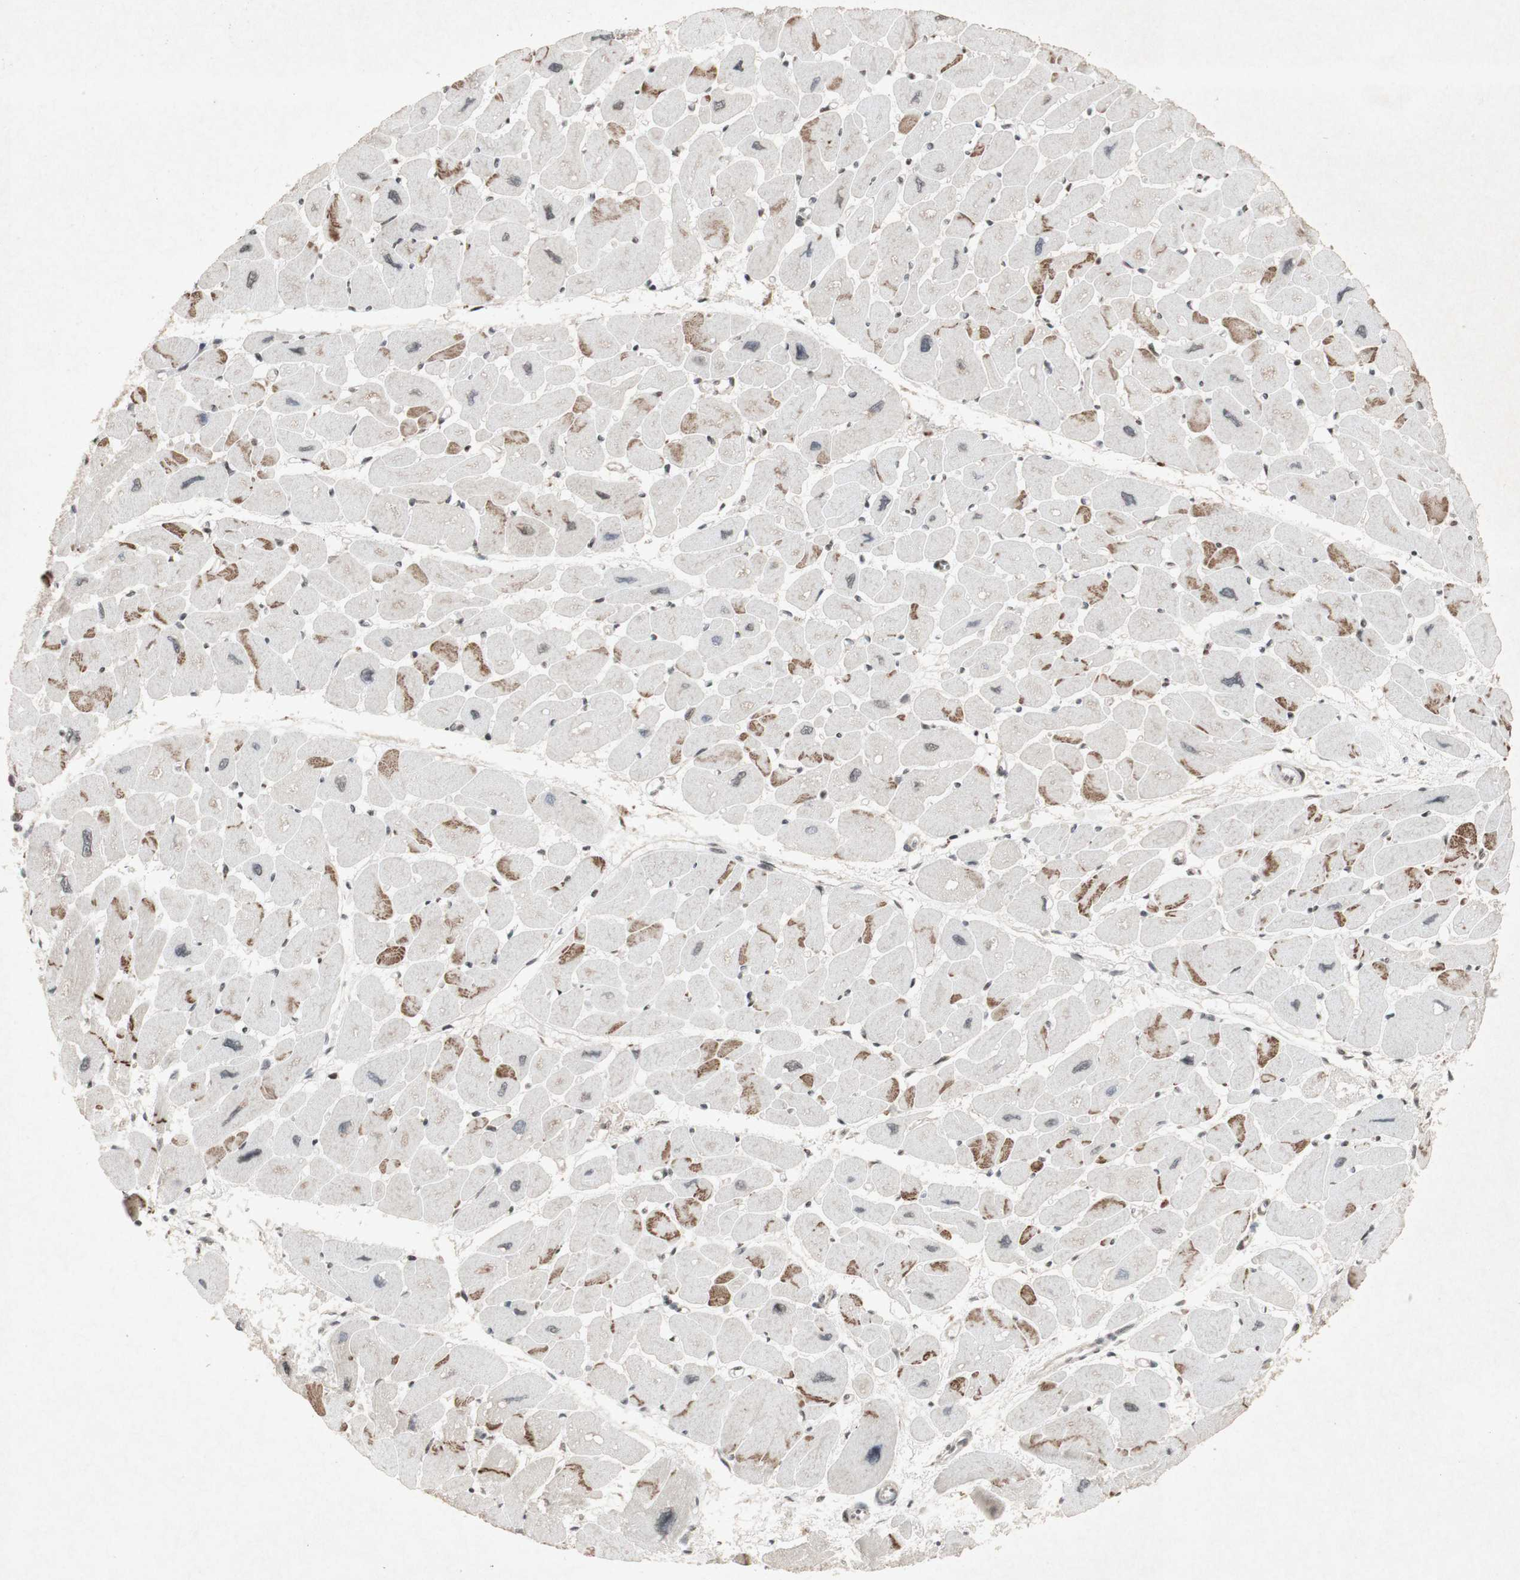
{"staining": {"intensity": "moderate", "quantity": ">75%", "location": "cytoplasmic/membranous"}, "tissue": "heart muscle", "cell_type": "Cardiomyocytes", "image_type": "normal", "snomed": [{"axis": "morphology", "description": "Normal tissue, NOS"}, {"axis": "topography", "description": "Heart"}], "caption": "Cardiomyocytes show medium levels of moderate cytoplasmic/membranous positivity in about >75% of cells in benign heart muscle. The staining is performed using DAB (3,3'-diaminobenzidine) brown chromogen to label protein expression. The nuclei are counter-stained blue using hematoxylin.", "gene": "PLXNA1", "patient": {"sex": "female", "age": 54}}